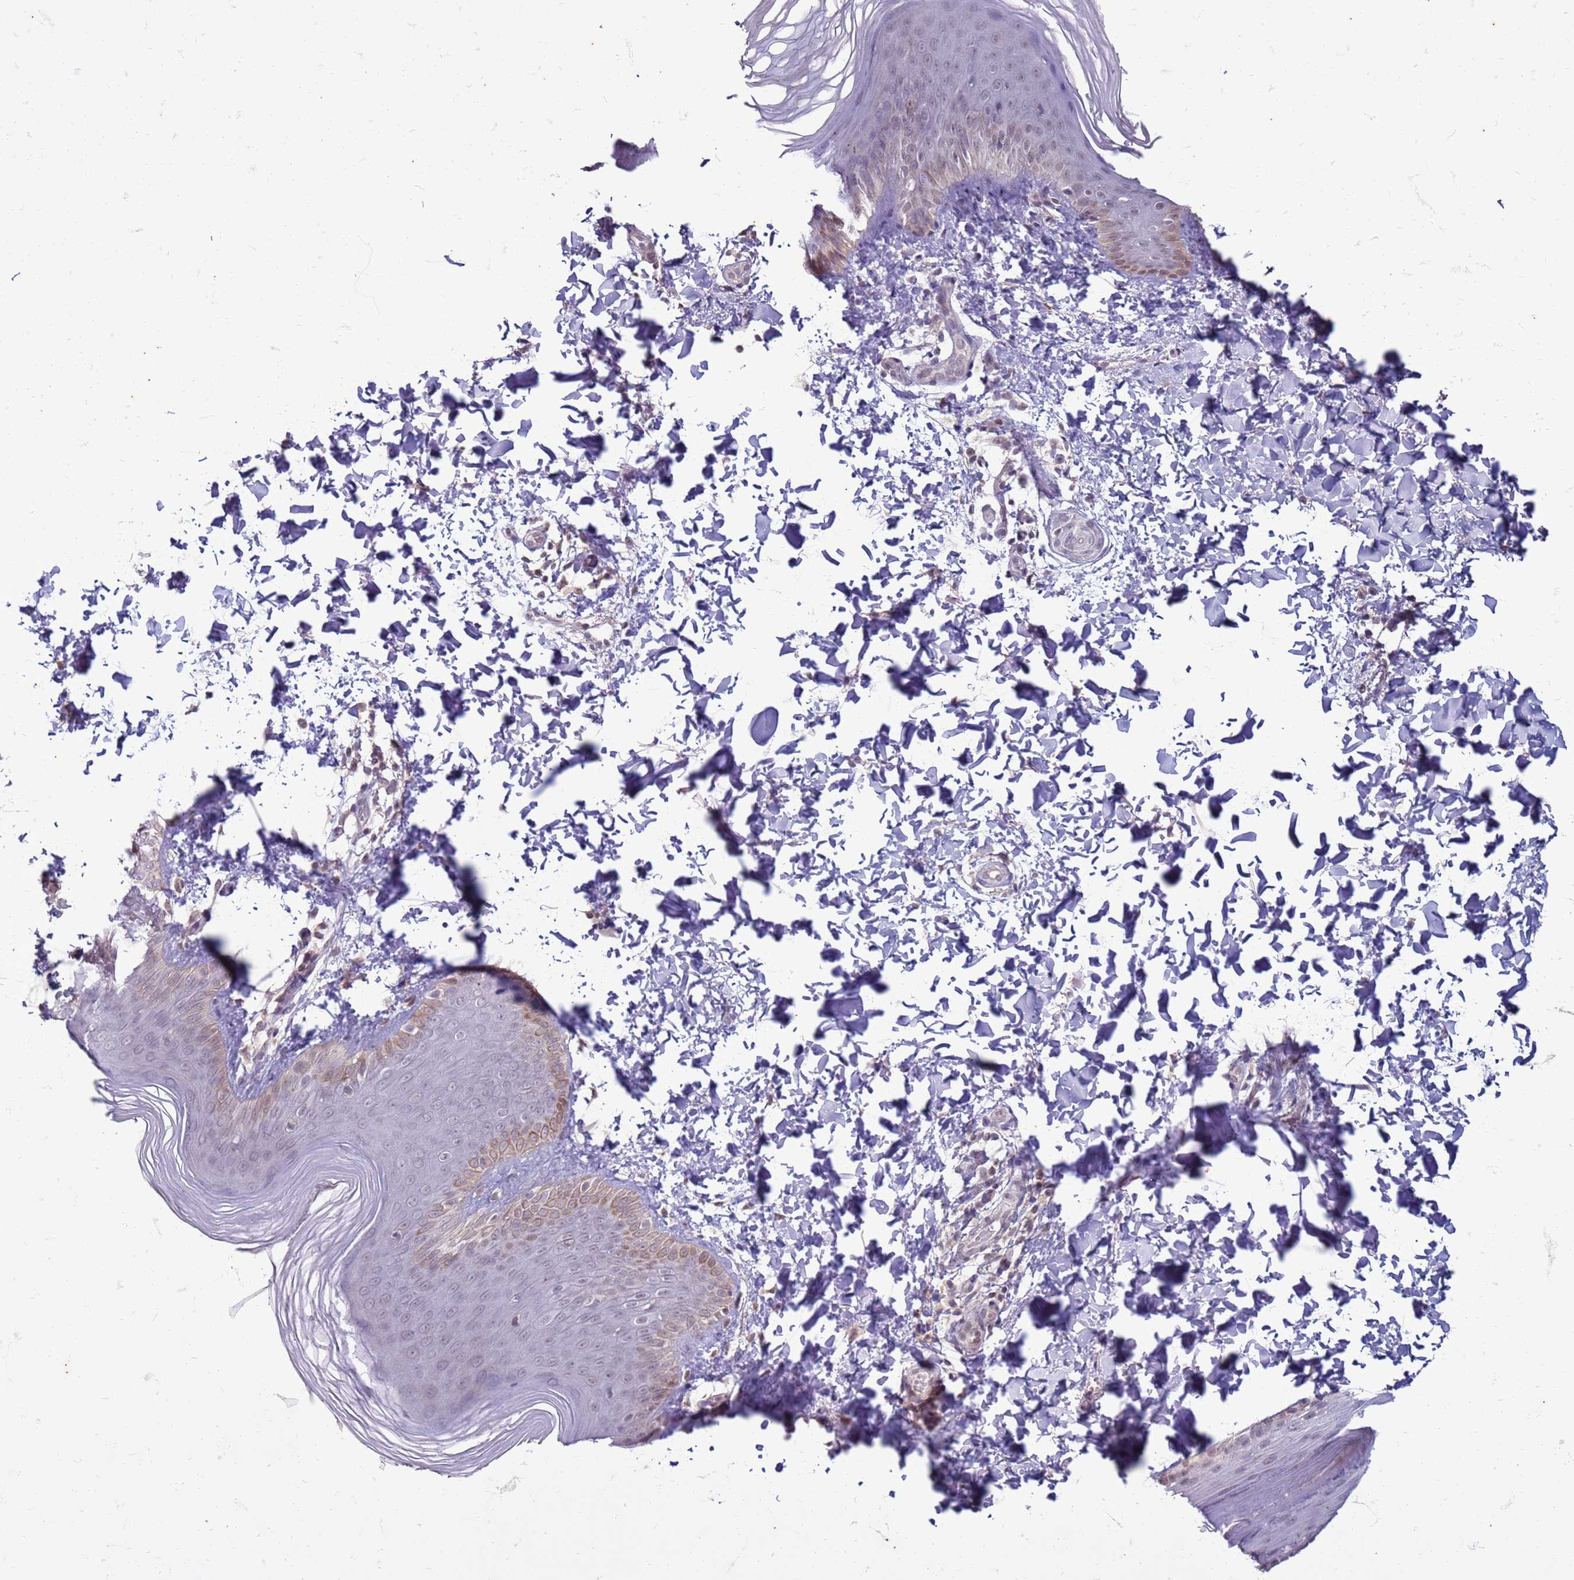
{"staining": {"intensity": "weak", "quantity": "<25%", "location": "cytoplasmic/membranous"}, "tissue": "skin", "cell_type": "Epidermal cells", "image_type": "normal", "snomed": [{"axis": "morphology", "description": "Normal tissue, NOS"}, {"axis": "morphology", "description": "Inflammation, NOS"}, {"axis": "topography", "description": "Soft tissue"}, {"axis": "topography", "description": "Anal"}], "caption": "DAB (3,3'-diaminobenzidine) immunohistochemical staining of unremarkable skin reveals no significant staining in epidermal cells.", "gene": "SLC15A3", "patient": {"sex": "female", "age": 15}}